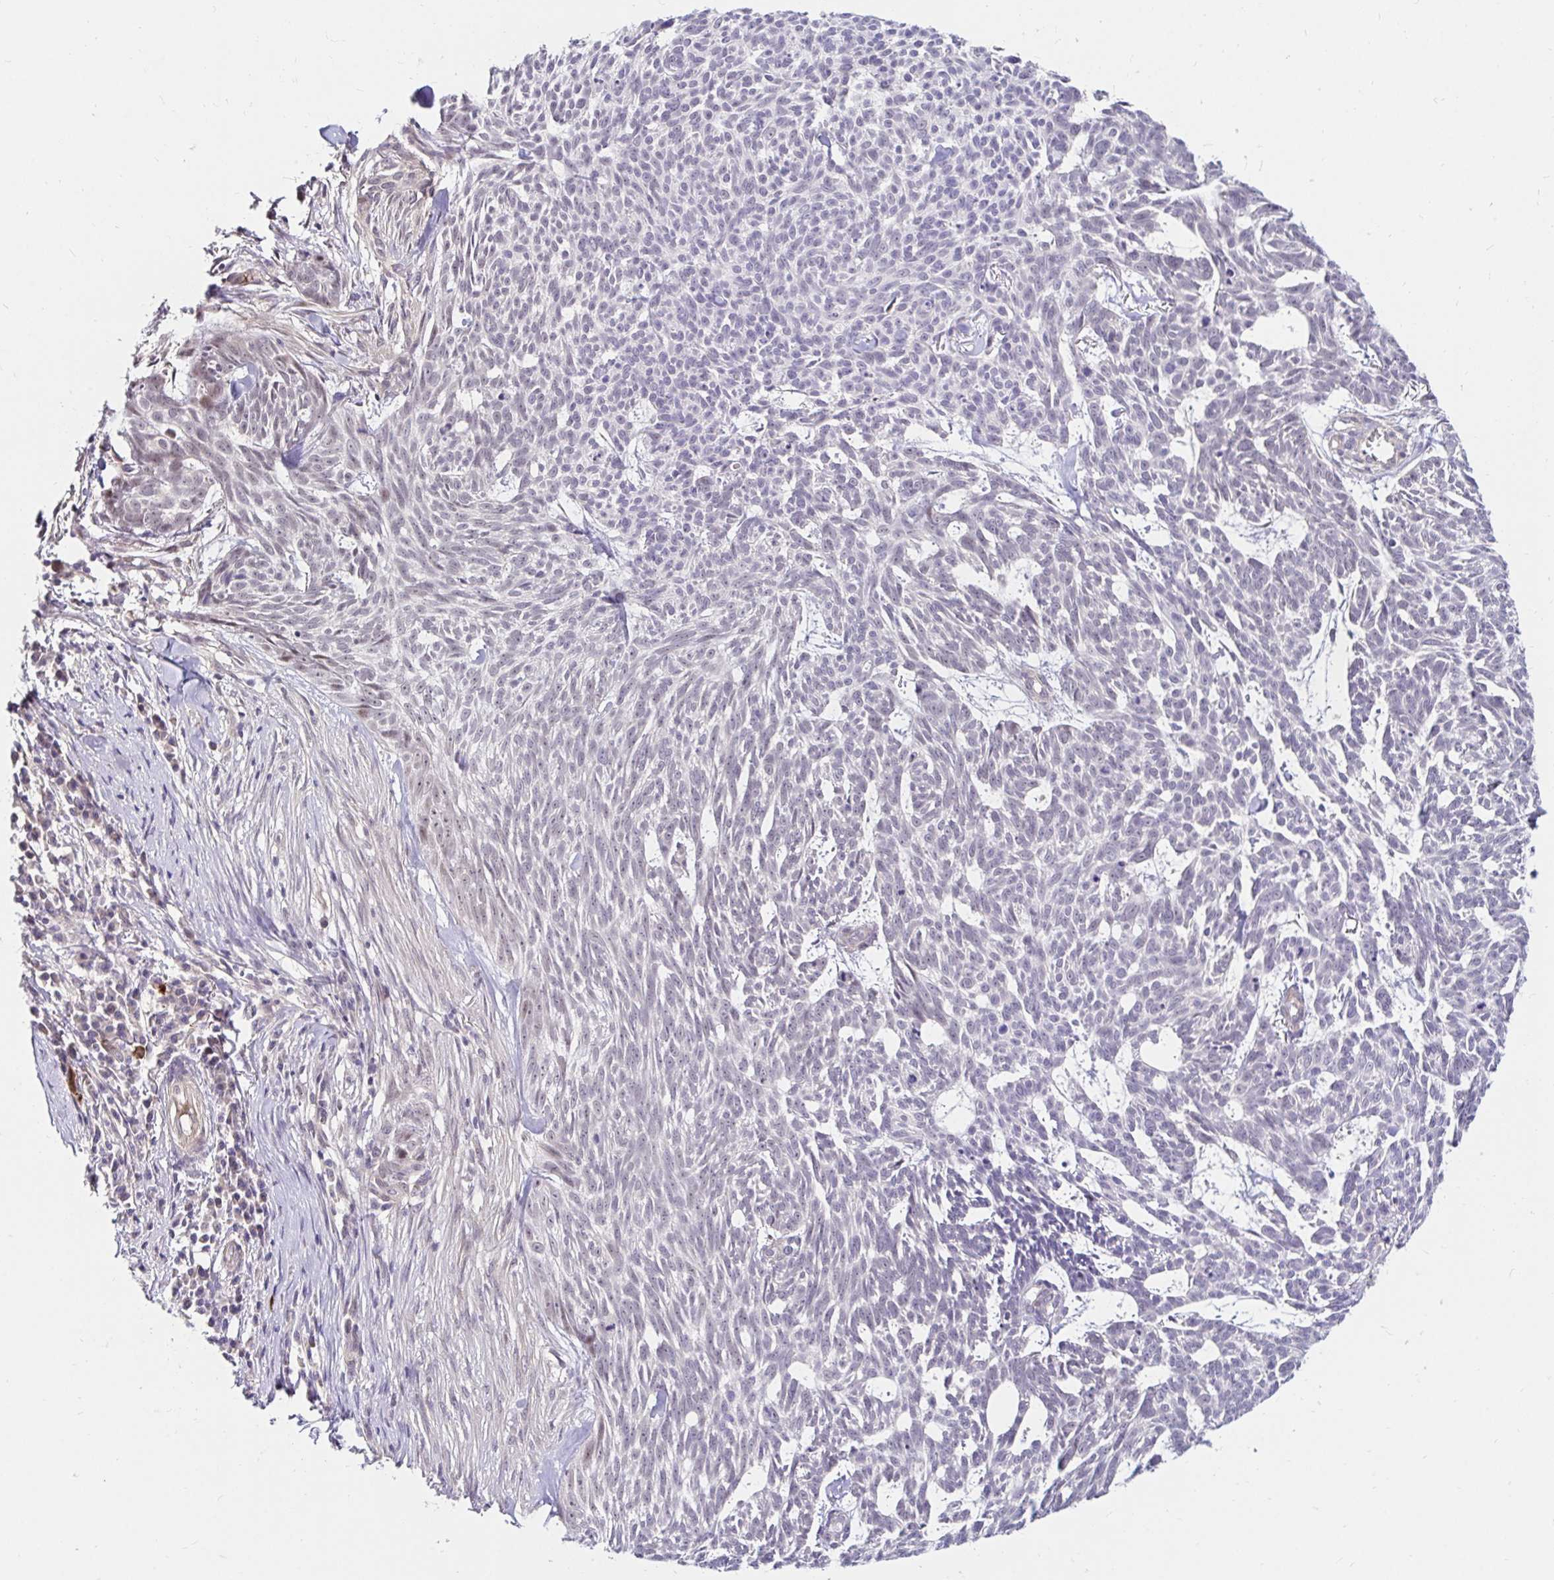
{"staining": {"intensity": "negative", "quantity": "none", "location": "none"}, "tissue": "skin cancer", "cell_type": "Tumor cells", "image_type": "cancer", "snomed": [{"axis": "morphology", "description": "Basal cell carcinoma"}, {"axis": "topography", "description": "Skin"}], "caption": "A high-resolution micrograph shows immunohistochemistry (IHC) staining of skin cancer (basal cell carcinoma), which demonstrates no significant staining in tumor cells.", "gene": "GUCY1A1", "patient": {"sex": "female", "age": 93}}